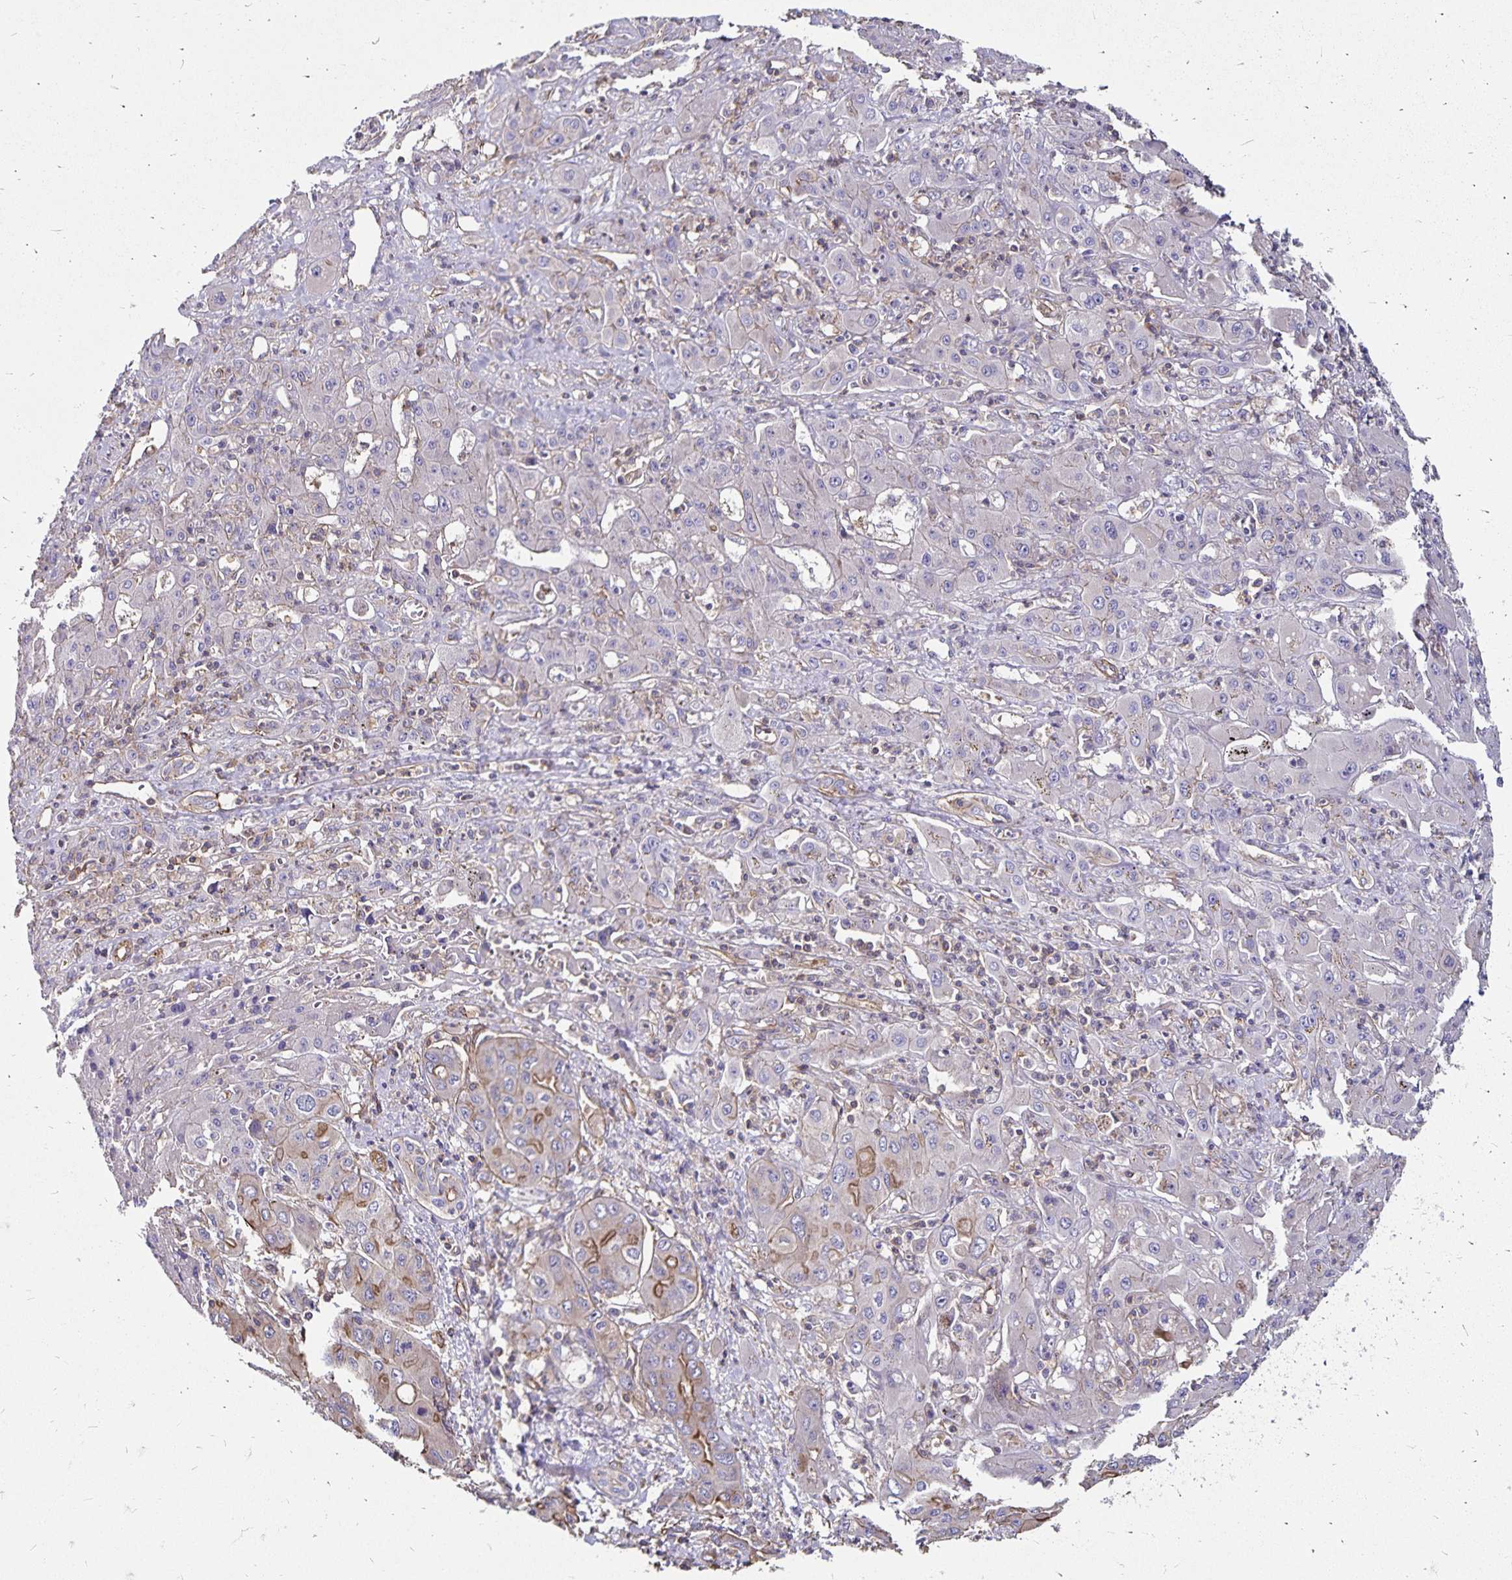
{"staining": {"intensity": "moderate", "quantity": "<25%", "location": "cytoplasmic/membranous"}, "tissue": "liver cancer", "cell_type": "Tumor cells", "image_type": "cancer", "snomed": [{"axis": "morphology", "description": "Cholangiocarcinoma"}, {"axis": "topography", "description": "Liver"}], "caption": "Liver cholangiocarcinoma stained for a protein (brown) demonstrates moderate cytoplasmic/membranous positive expression in approximately <25% of tumor cells.", "gene": "RPRML", "patient": {"sex": "male", "age": 67}}